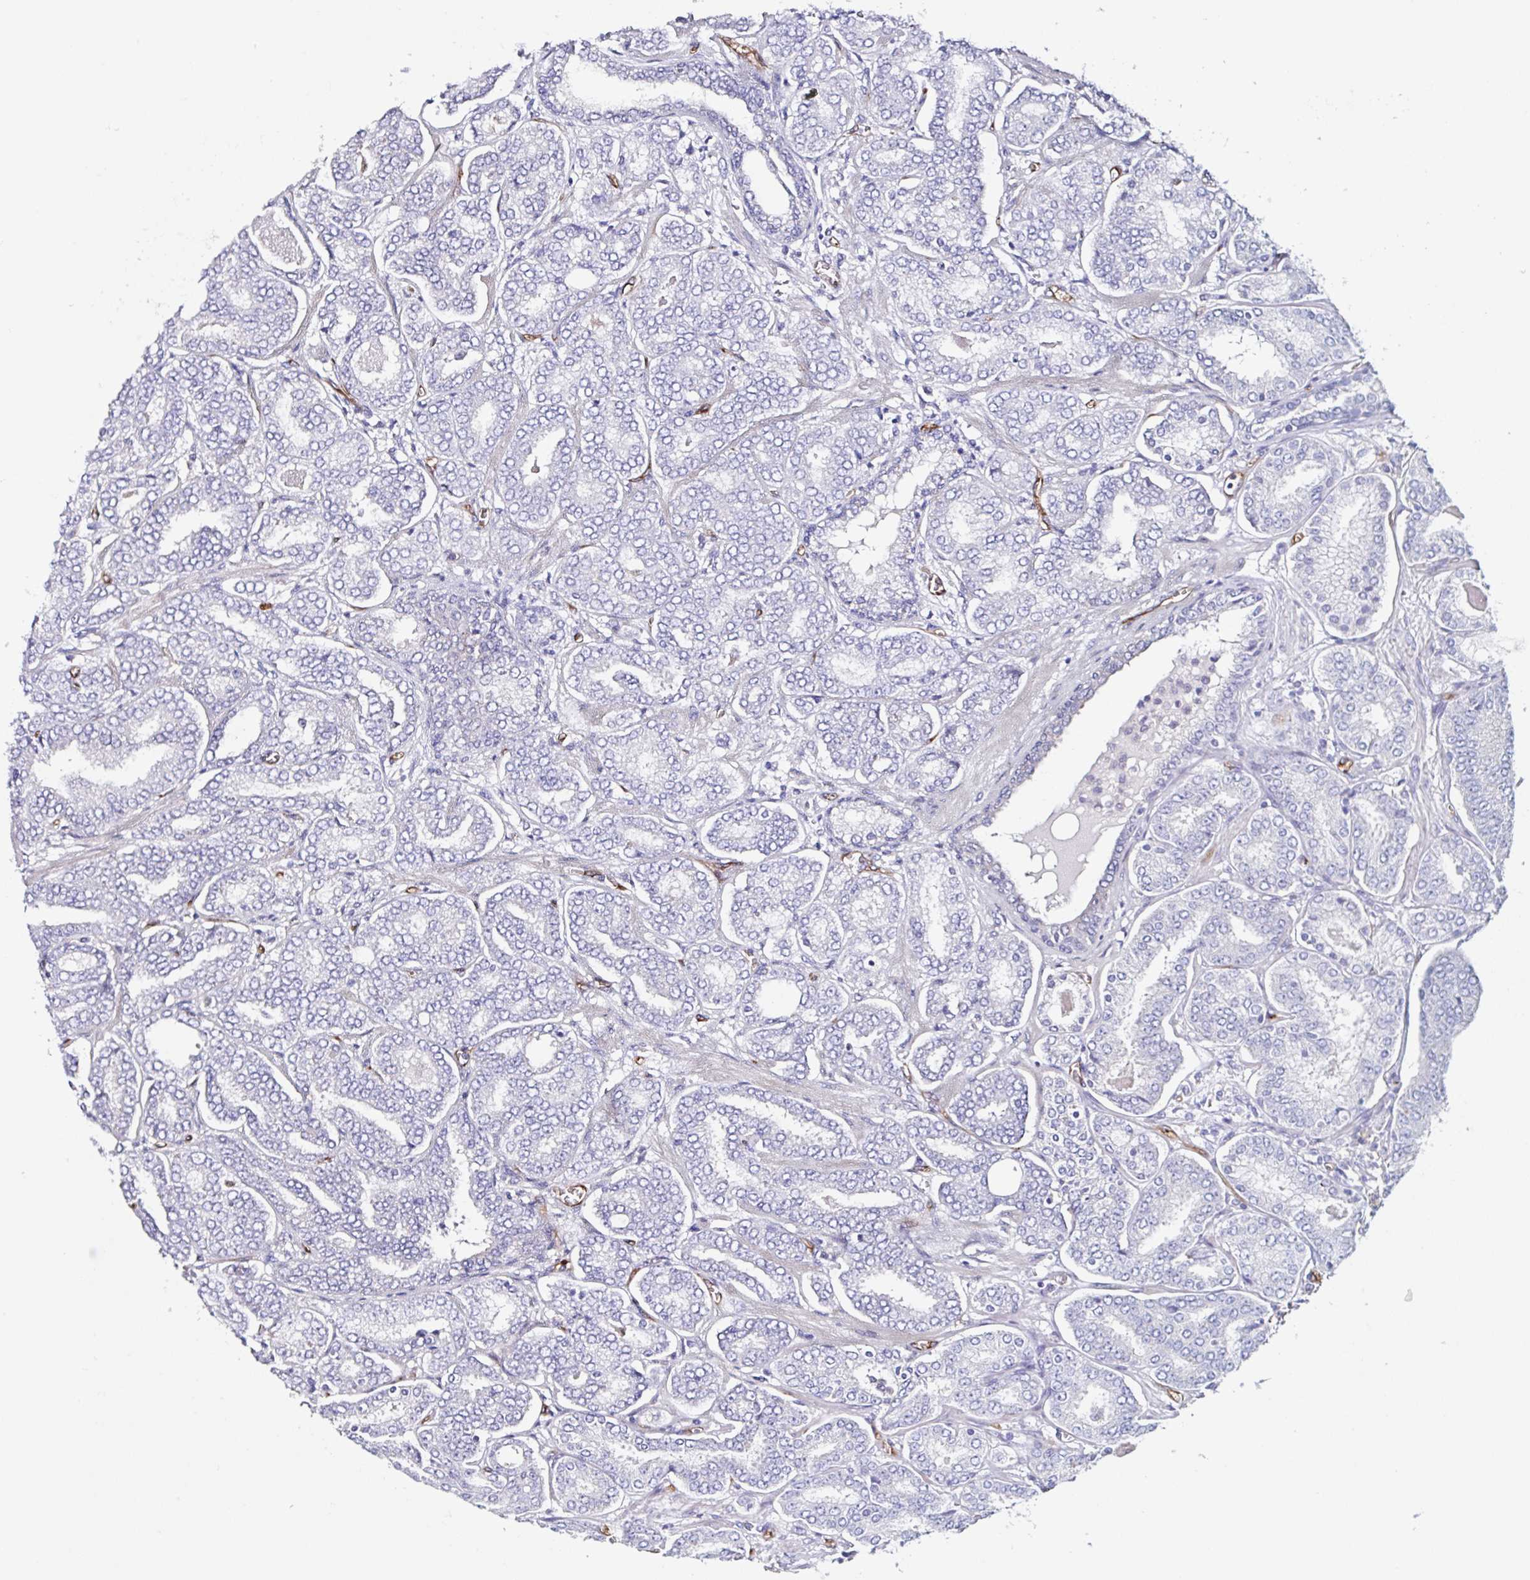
{"staining": {"intensity": "negative", "quantity": "none", "location": "none"}, "tissue": "prostate cancer", "cell_type": "Tumor cells", "image_type": "cancer", "snomed": [{"axis": "morphology", "description": "Adenocarcinoma, High grade"}, {"axis": "topography", "description": "Prostate"}], "caption": "A photomicrograph of prostate cancer stained for a protein exhibits no brown staining in tumor cells.", "gene": "EHD4", "patient": {"sex": "male", "age": 72}}